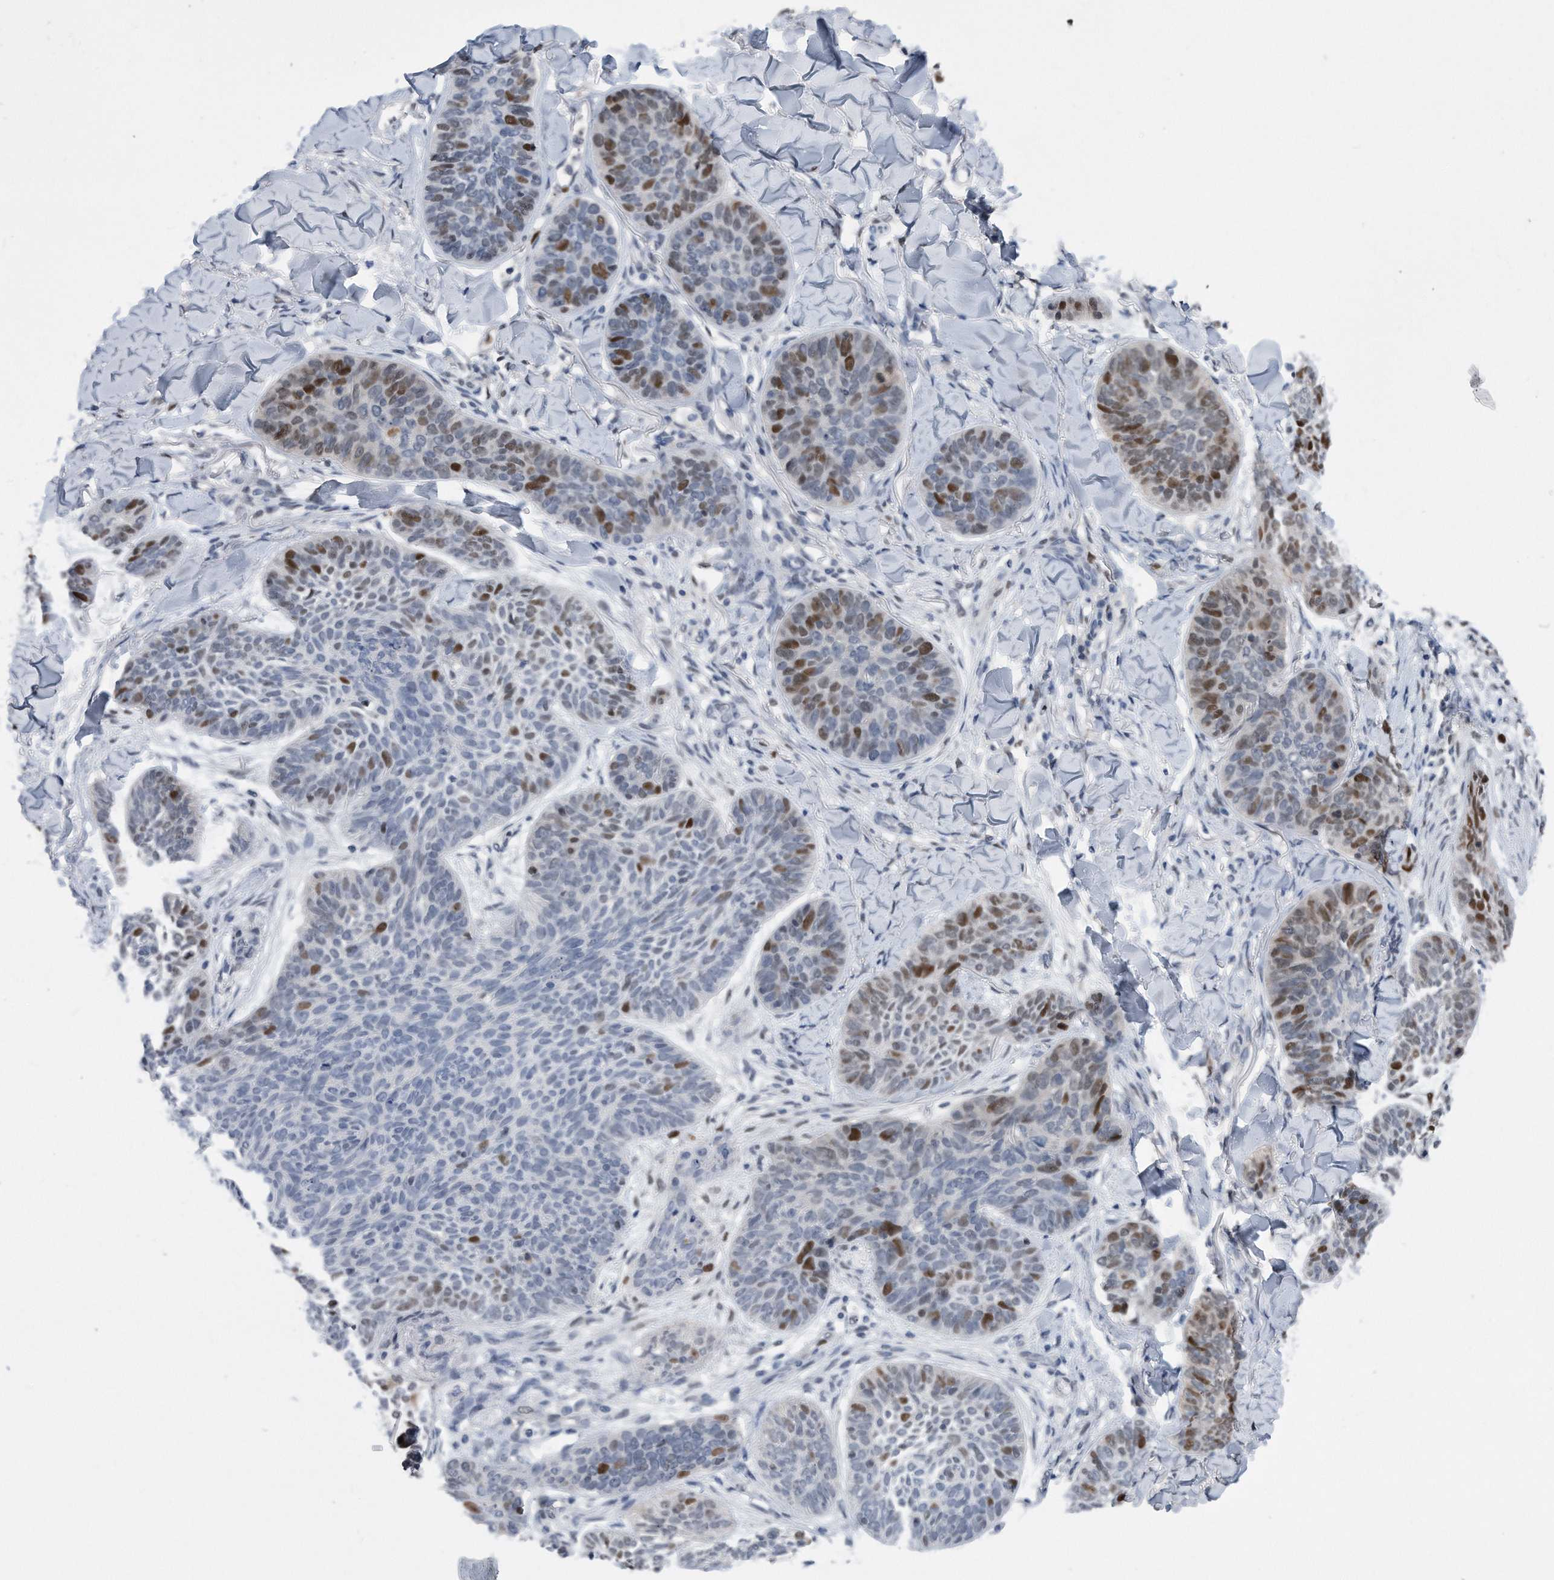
{"staining": {"intensity": "moderate", "quantity": "<25%", "location": "nuclear"}, "tissue": "skin cancer", "cell_type": "Tumor cells", "image_type": "cancer", "snomed": [{"axis": "morphology", "description": "Basal cell carcinoma"}, {"axis": "topography", "description": "Skin"}], "caption": "Basal cell carcinoma (skin) was stained to show a protein in brown. There is low levels of moderate nuclear expression in approximately <25% of tumor cells.", "gene": "PCNA", "patient": {"sex": "male", "age": 85}}